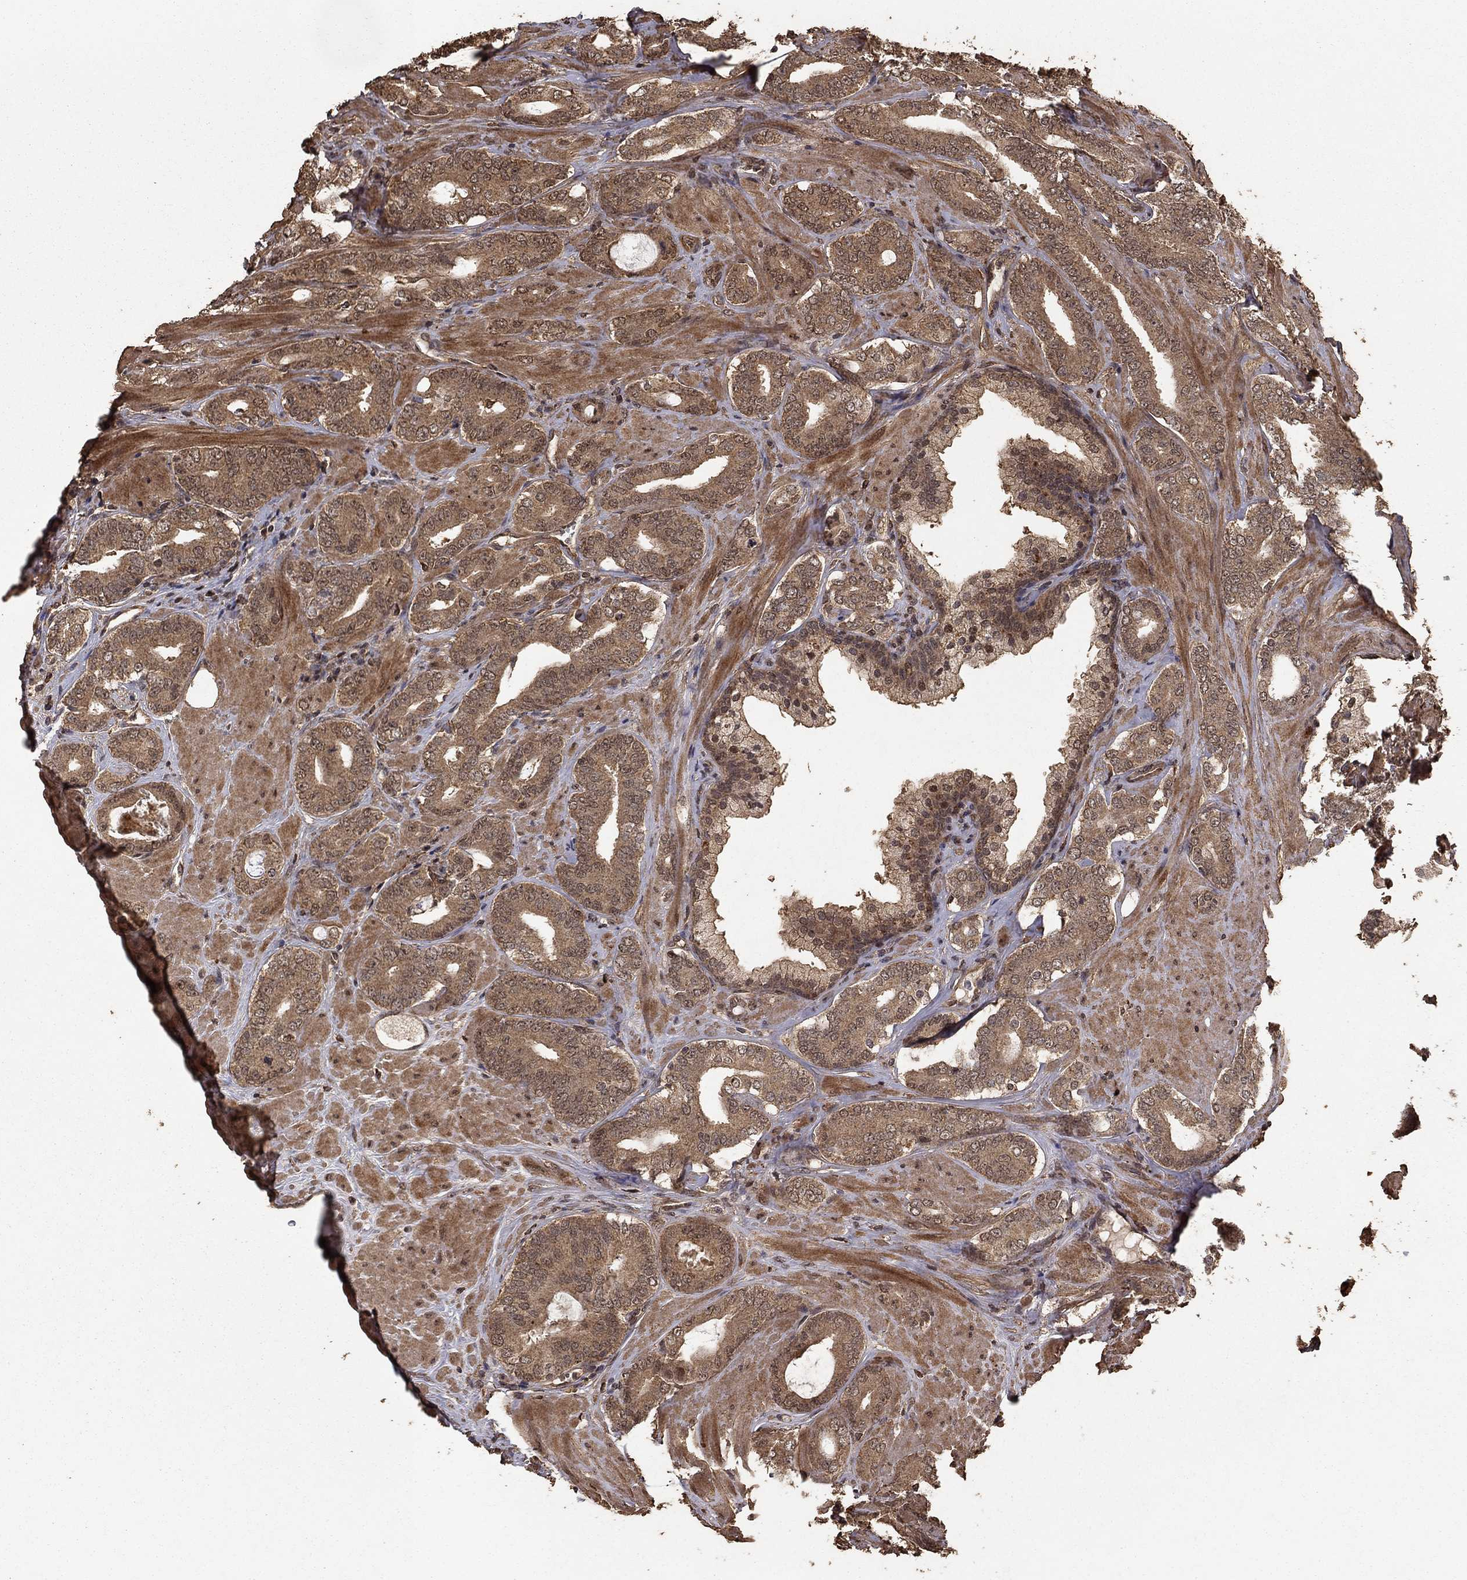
{"staining": {"intensity": "moderate", "quantity": ">75%", "location": "cytoplasmic/membranous"}, "tissue": "prostate cancer", "cell_type": "Tumor cells", "image_type": "cancer", "snomed": [{"axis": "morphology", "description": "Adenocarcinoma, NOS"}, {"axis": "topography", "description": "Prostate"}], "caption": "Moderate cytoplasmic/membranous positivity is present in approximately >75% of tumor cells in prostate cancer (adenocarcinoma).", "gene": "PRDM1", "patient": {"sex": "male", "age": 55}}